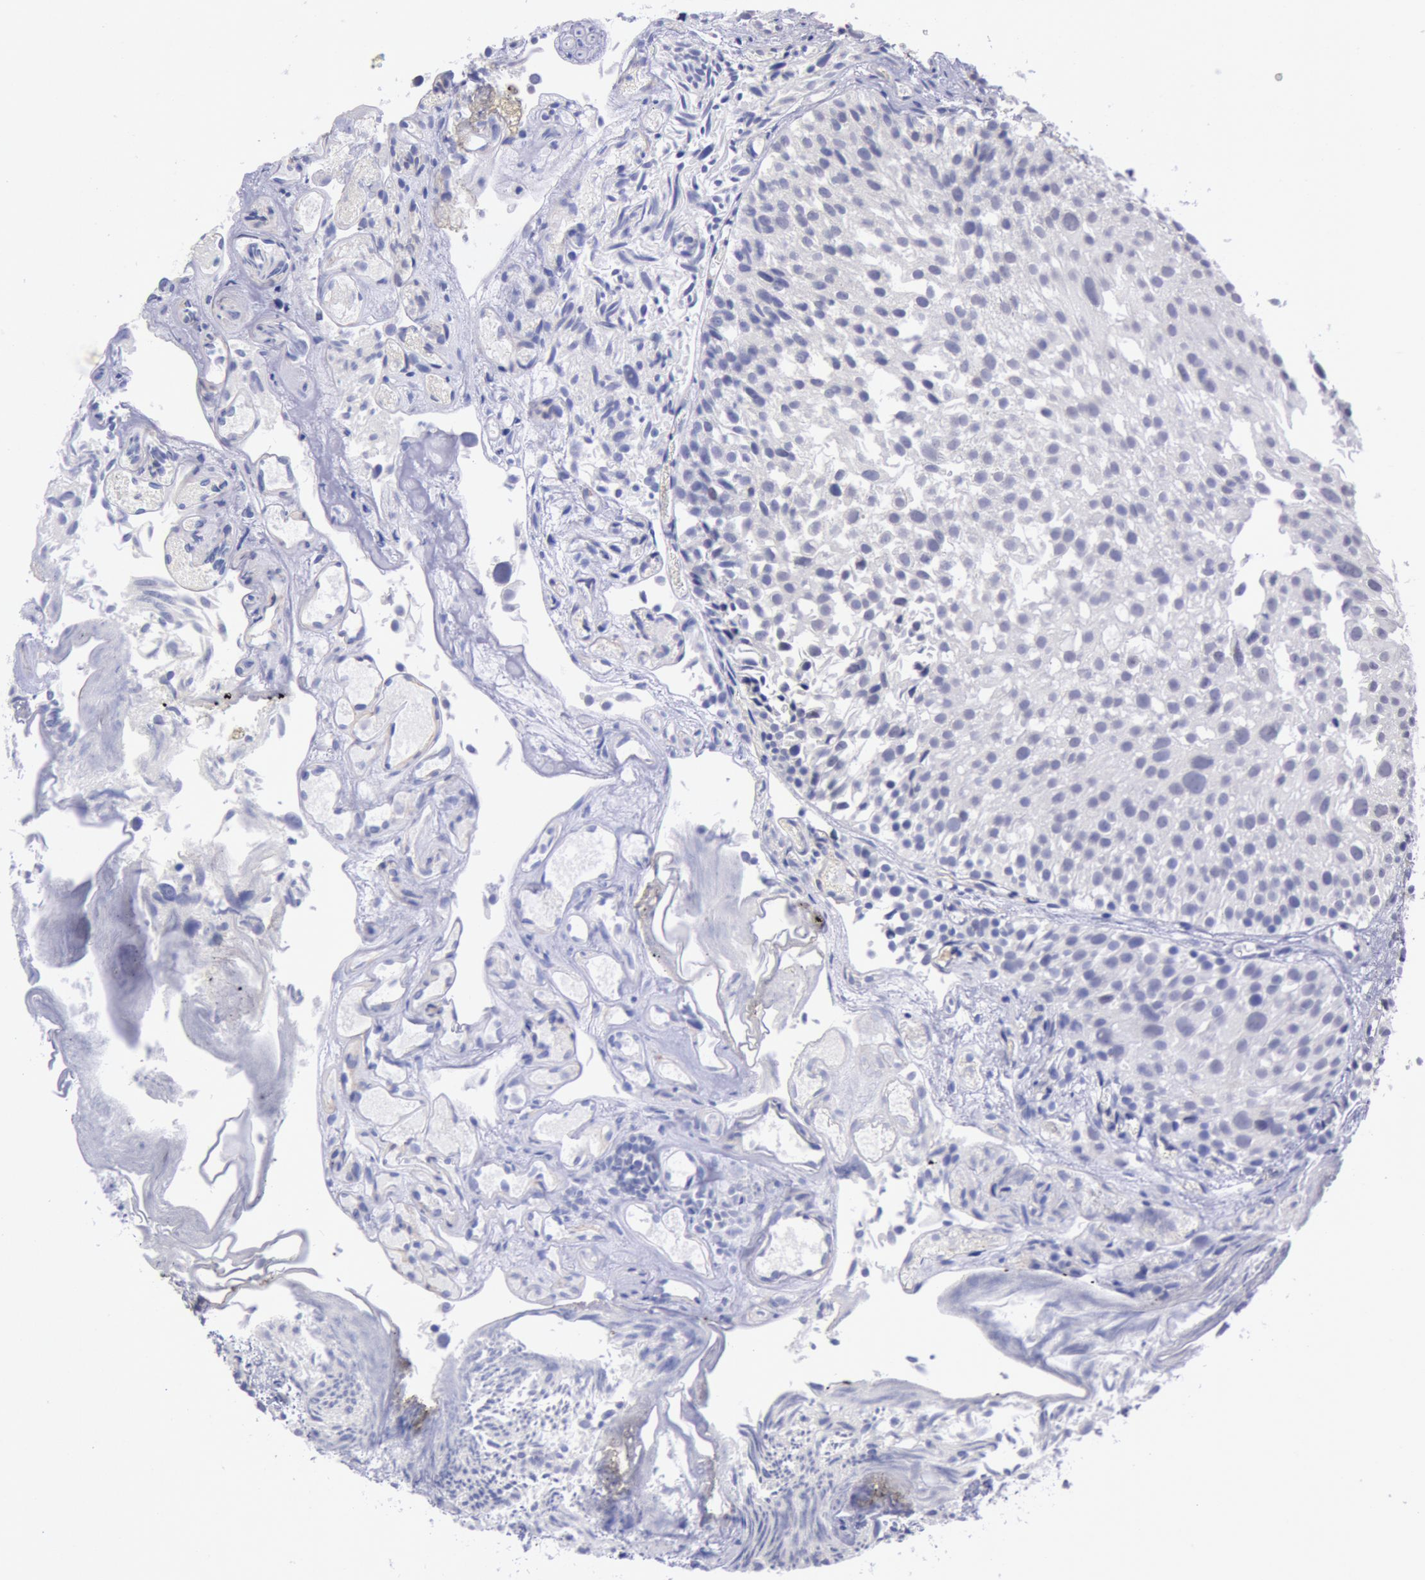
{"staining": {"intensity": "negative", "quantity": "none", "location": "none"}, "tissue": "urothelial cancer", "cell_type": "Tumor cells", "image_type": "cancer", "snomed": [{"axis": "morphology", "description": "Urothelial carcinoma, High grade"}, {"axis": "topography", "description": "Urinary bladder"}], "caption": "Immunohistochemistry photomicrograph of human high-grade urothelial carcinoma stained for a protein (brown), which shows no positivity in tumor cells.", "gene": "MYH7", "patient": {"sex": "female", "age": 78}}